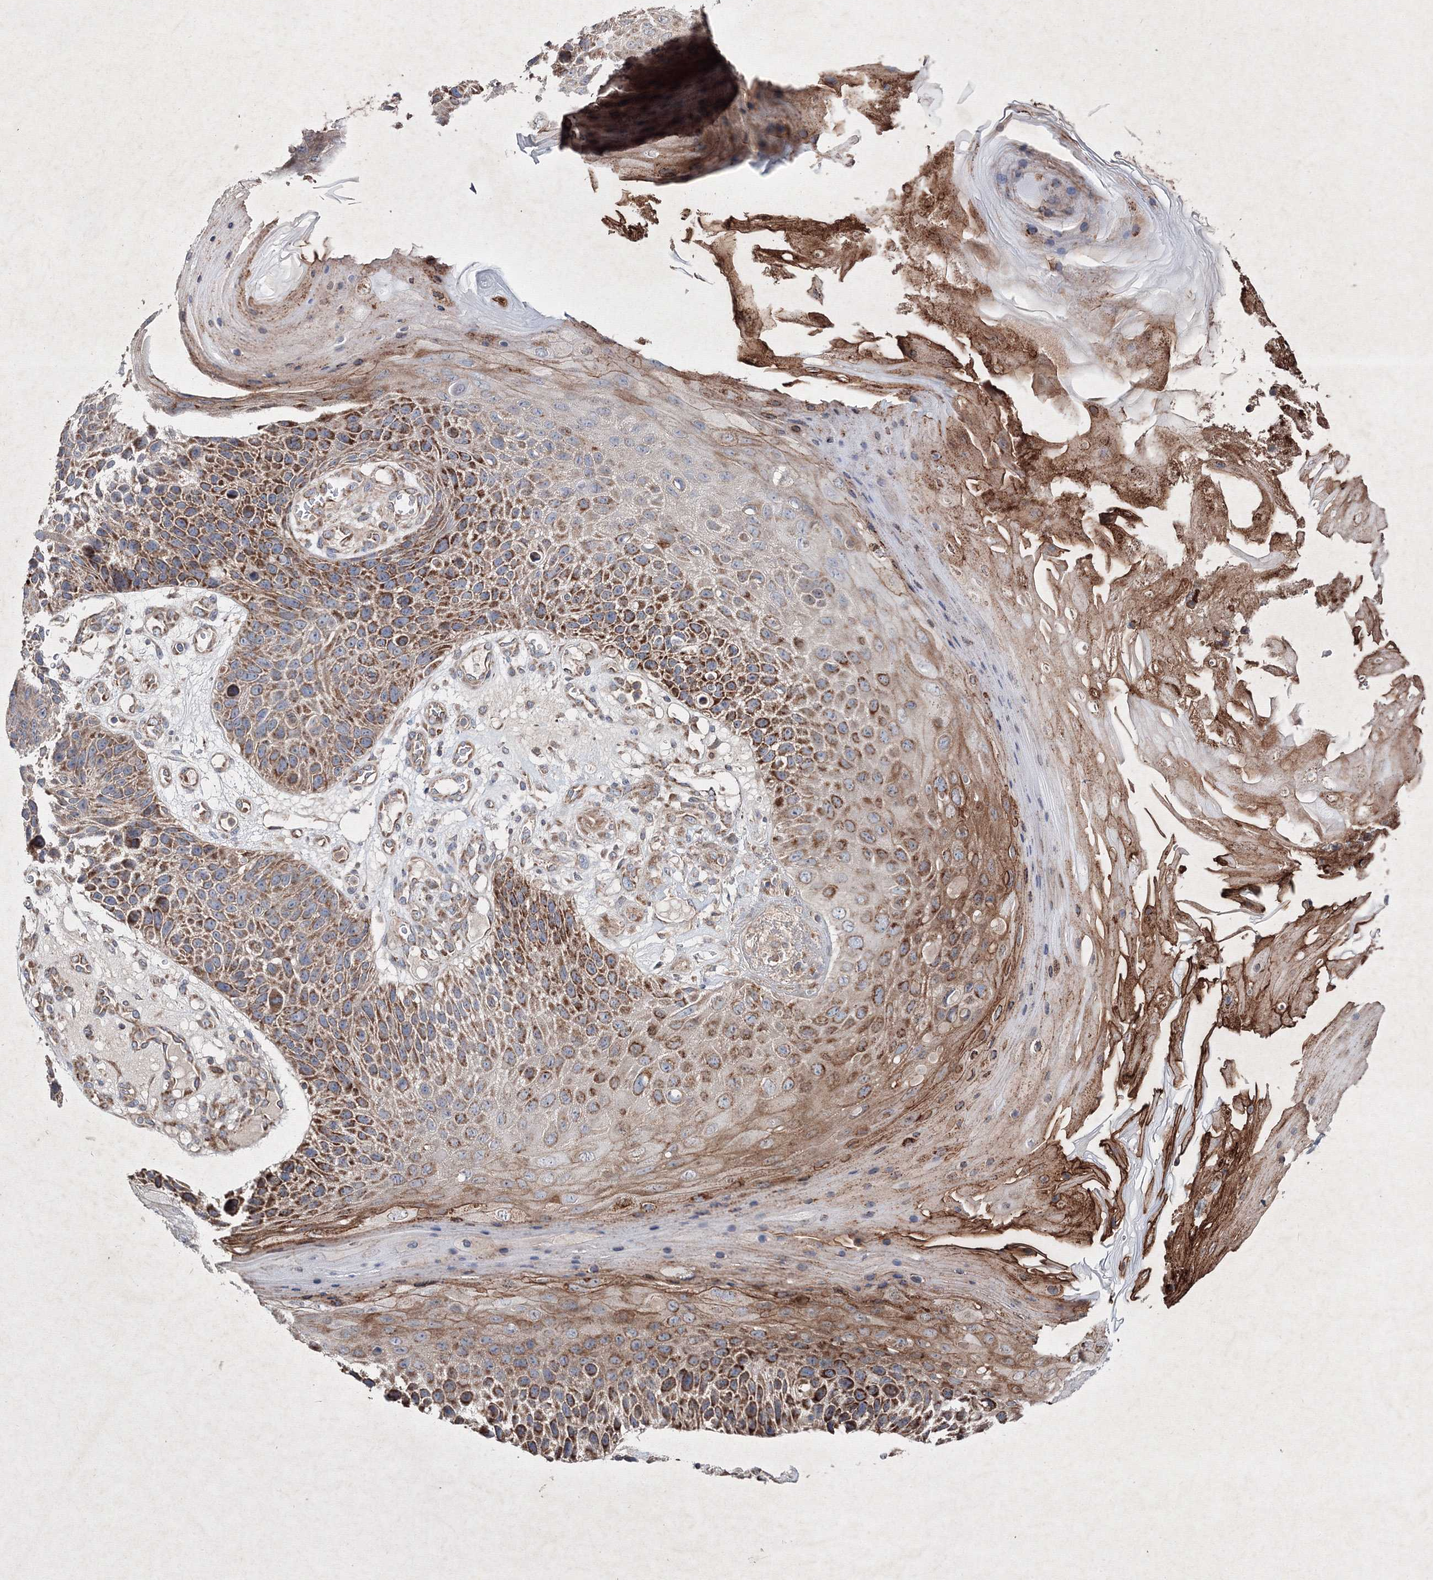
{"staining": {"intensity": "strong", "quantity": ">75%", "location": "cytoplasmic/membranous"}, "tissue": "skin cancer", "cell_type": "Tumor cells", "image_type": "cancer", "snomed": [{"axis": "morphology", "description": "Squamous cell carcinoma, NOS"}, {"axis": "topography", "description": "Skin"}], "caption": "This histopathology image reveals squamous cell carcinoma (skin) stained with immunohistochemistry to label a protein in brown. The cytoplasmic/membranous of tumor cells show strong positivity for the protein. Nuclei are counter-stained blue.", "gene": "GFM1", "patient": {"sex": "female", "age": 88}}